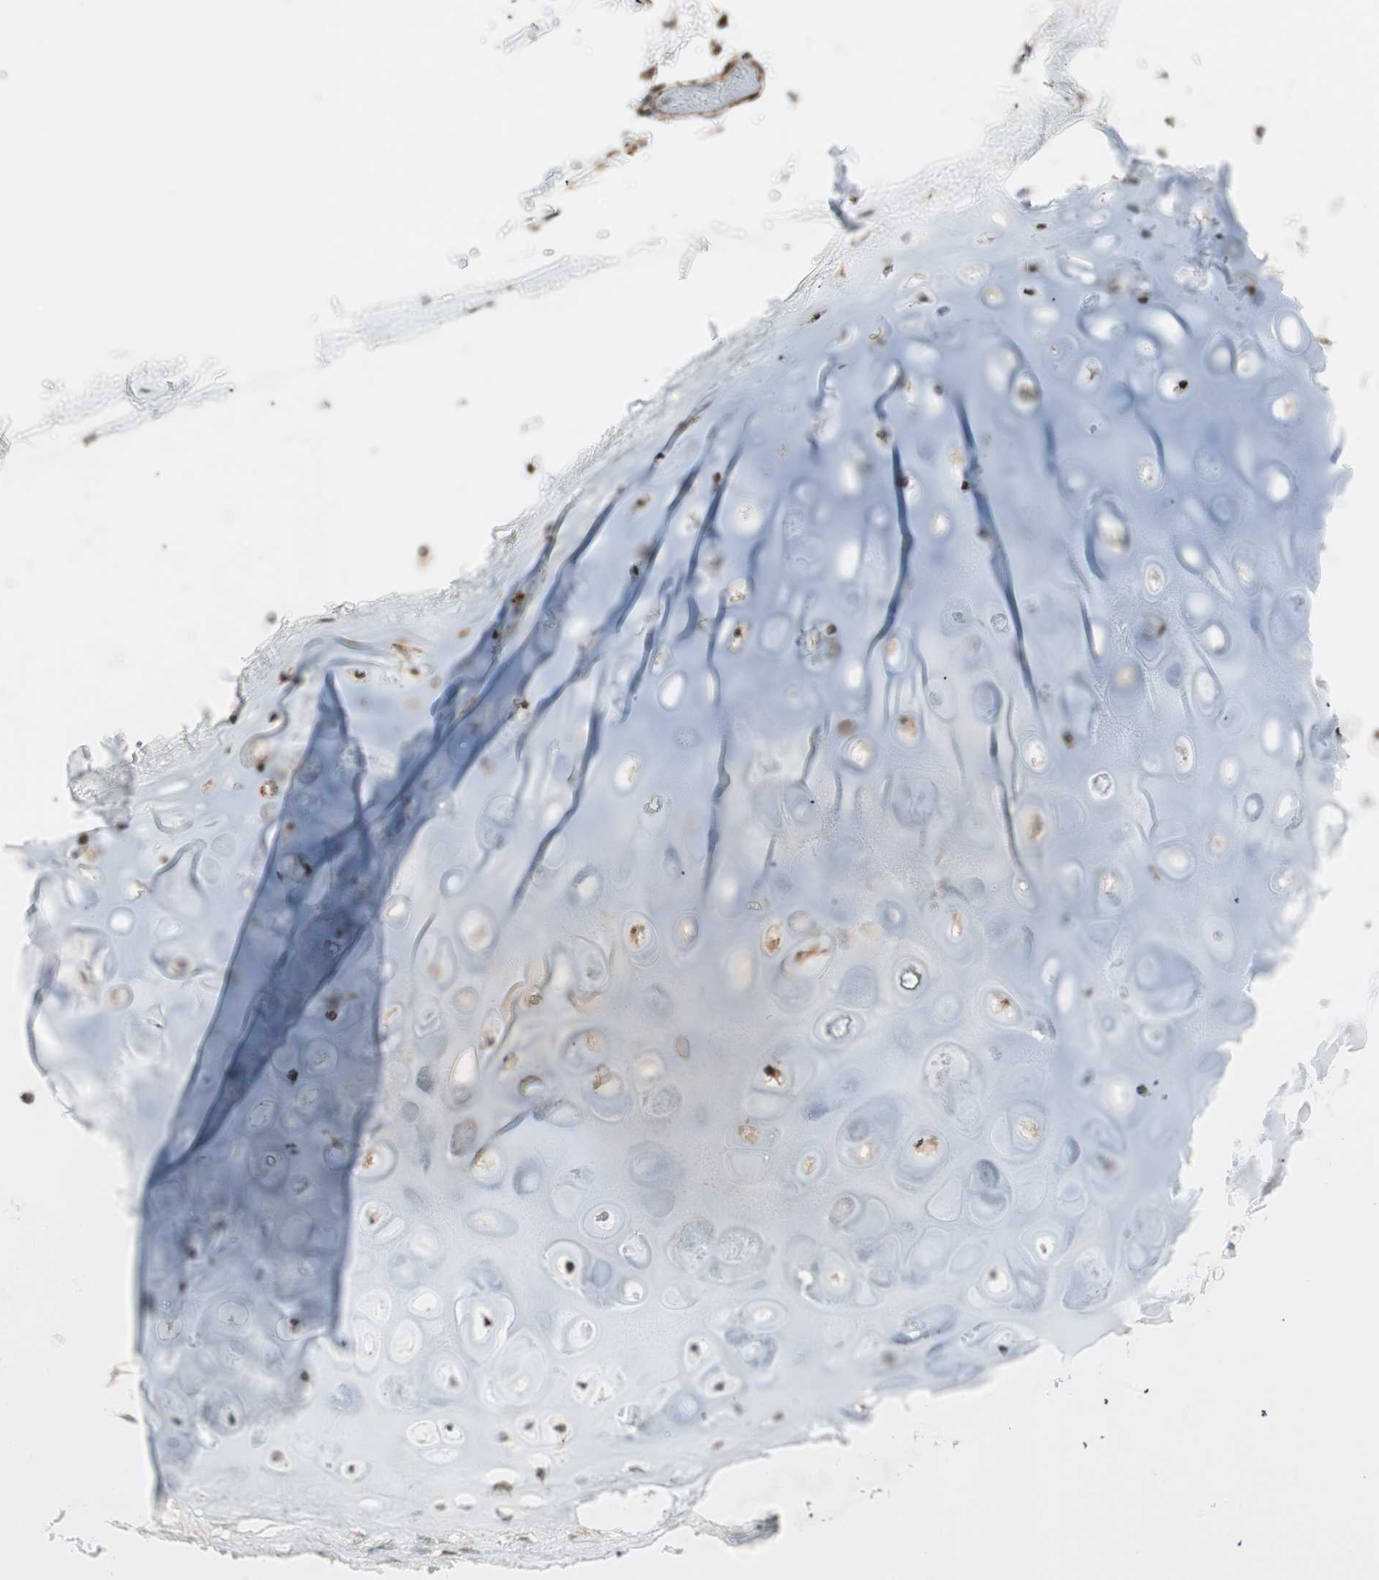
{"staining": {"intensity": "moderate", "quantity": ">75%", "location": "cytoplasmic/membranous,nuclear"}, "tissue": "adipose tissue", "cell_type": "Adipocytes", "image_type": "normal", "snomed": [{"axis": "morphology", "description": "Normal tissue, NOS"}, {"axis": "topography", "description": "Cartilage tissue"}, {"axis": "topography", "description": "Bronchus"}], "caption": "The image reveals staining of unremarkable adipose tissue, revealing moderate cytoplasmic/membranous,nuclear protein staining (brown color) within adipocytes. The staining is performed using DAB (3,3'-diaminobenzidine) brown chromogen to label protein expression. The nuclei are counter-stained blue using hematoxylin.", "gene": "CDK19", "patient": {"sex": "female", "age": 73}}